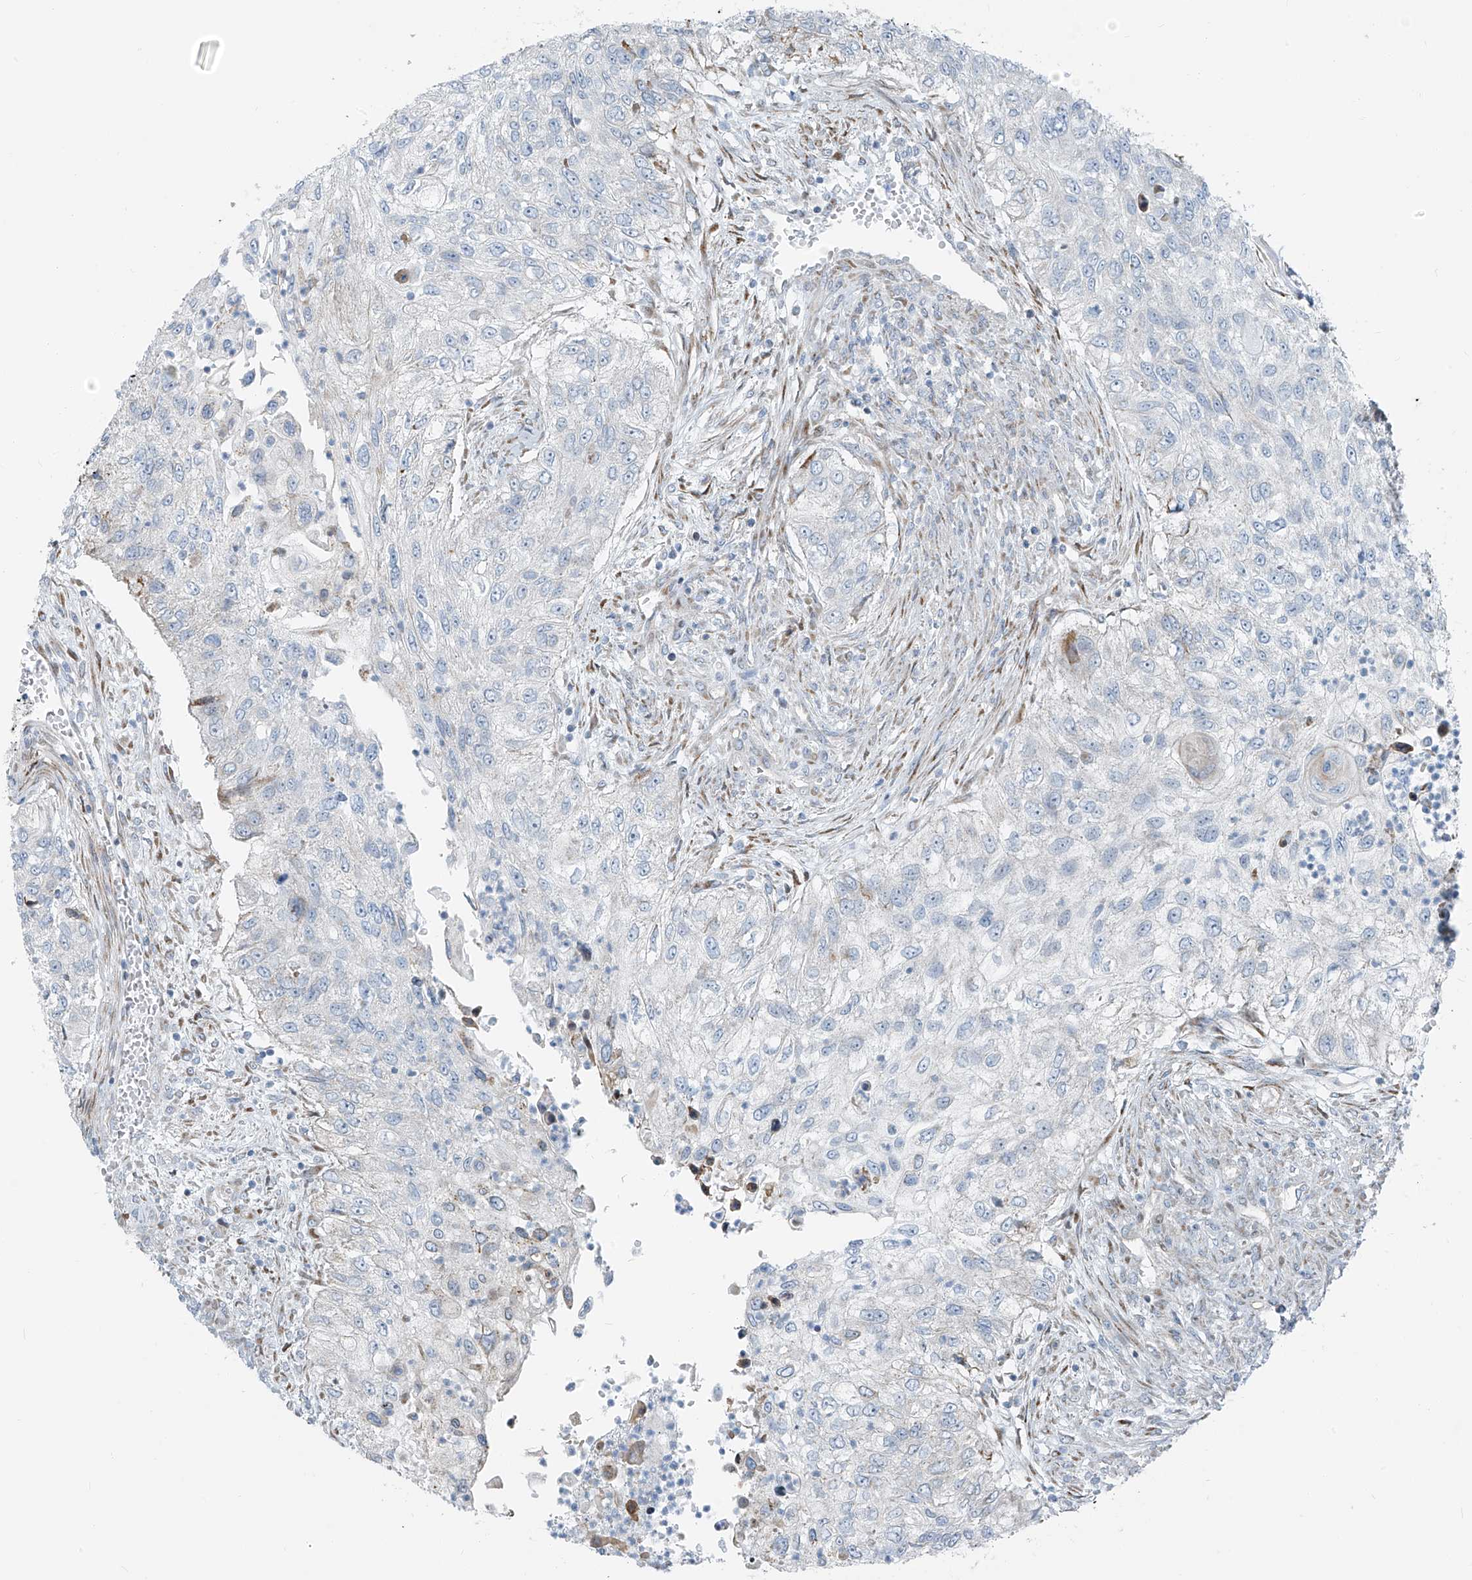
{"staining": {"intensity": "negative", "quantity": "none", "location": "none"}, "tissue": "urothelial cancer", "cell_type": "Tumor cells", "image_type": "cancer", "snomed": [{"axis": "morphology", "description": "Urothelial carcinoma, High grade"}, {"axis": "topography", "description": "Urinary bladder"}], "caption": "Immunohistochemistry of human urothelial cancer demonstrates no positivity in tumor cells. (Stains: DAB immunohistochemistry (IHC) with hematoxylin counter stain, Microscopy: brightfield microscopy at high magnification).", "gene": "HIC2", "patient": {"sex": "female", "age": 60}}